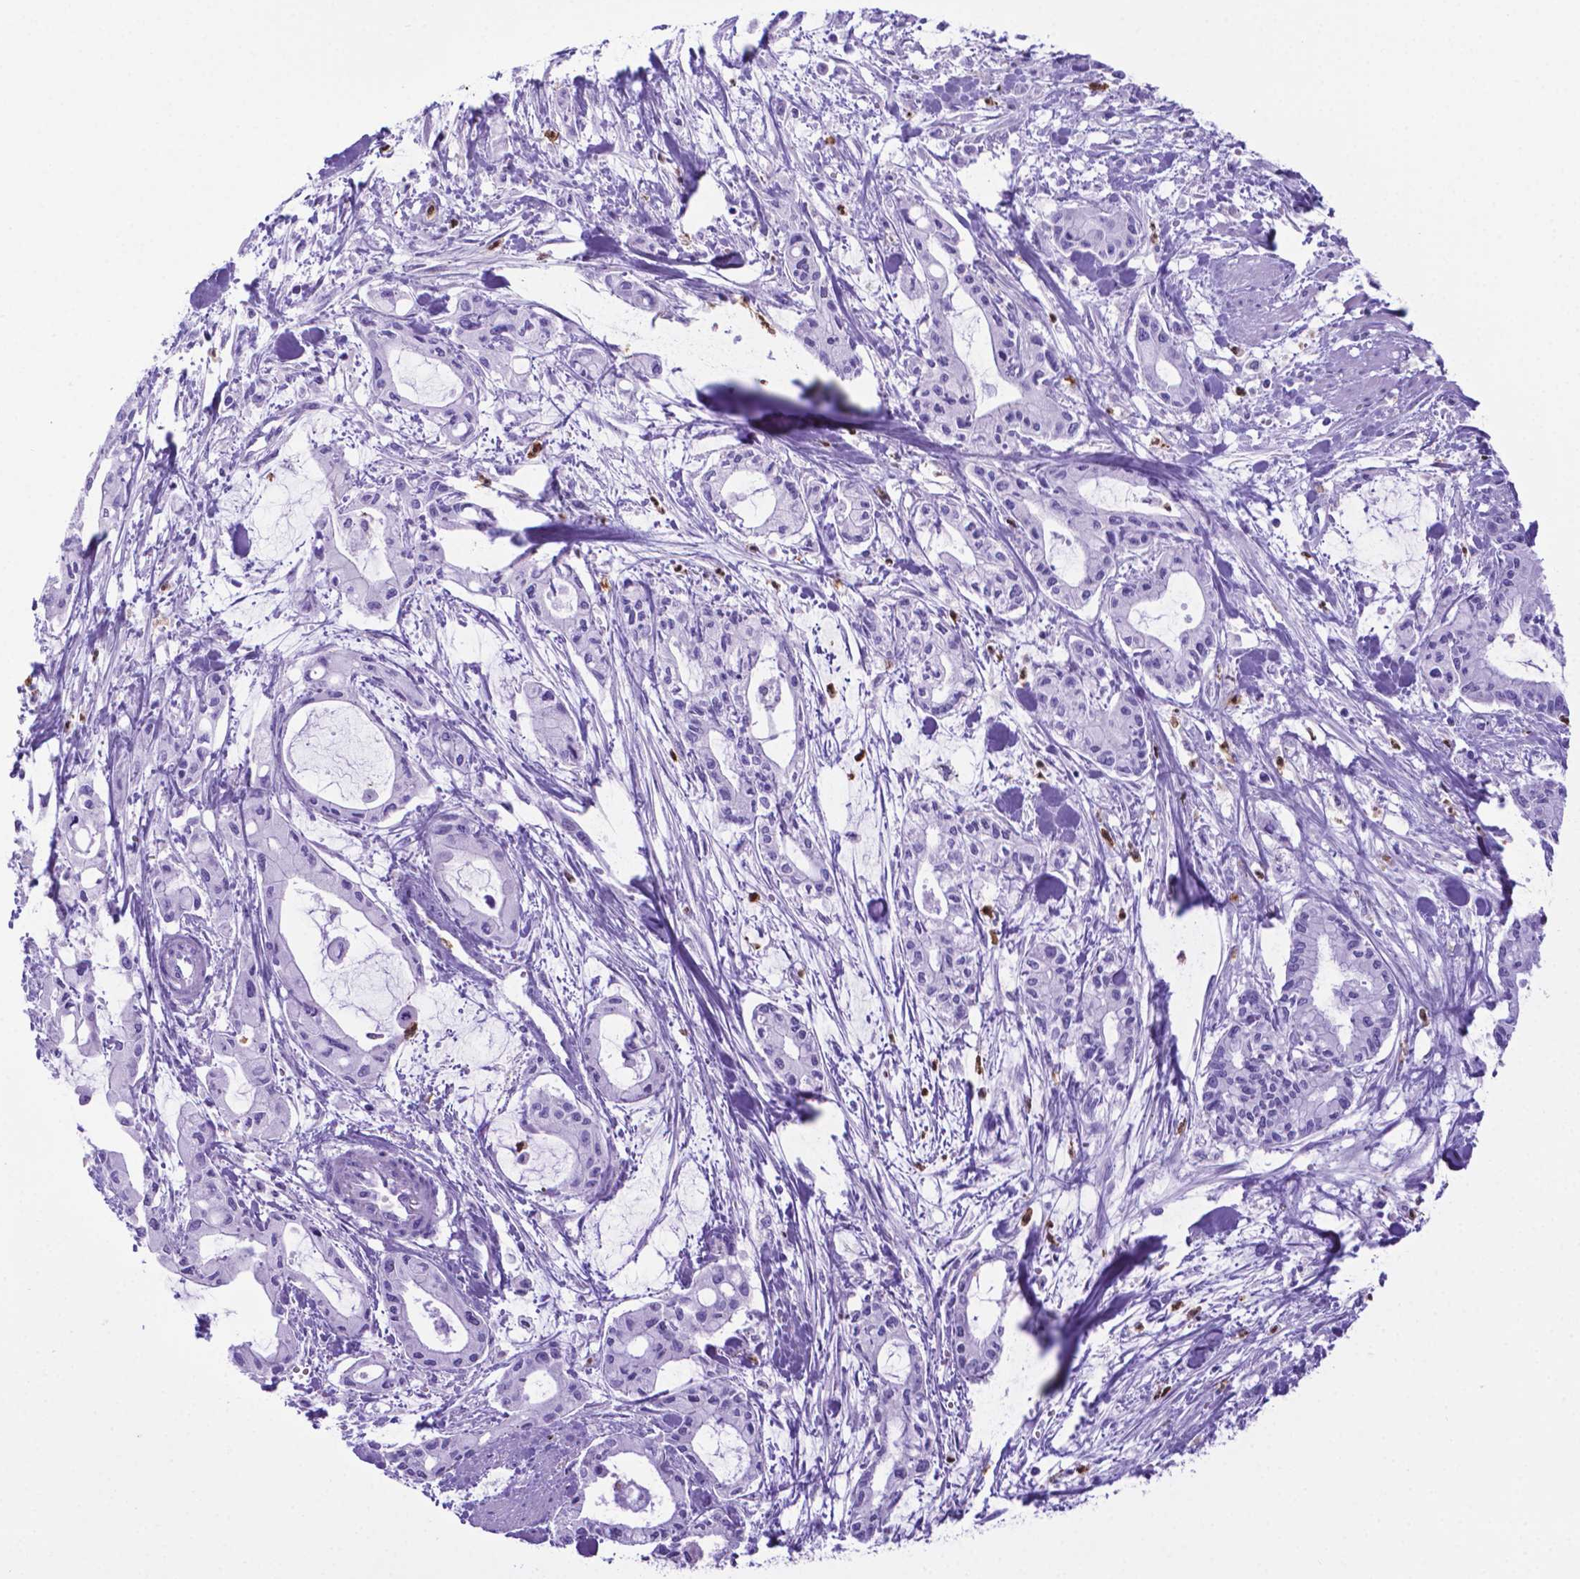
{"staining": {"intensity": "negative", "quantity": "none", "location": "none"}, "tissue": "pancreatic cancer", "cell_type": "Tumor cells", "image_type": "cancer", "snomed": [{"axis": "morphology", "description": "Adenocarcinoma, NOS"}, {"axis": "topography", "description": "Pancreas"}], "caption": "High magnification brightfield microscopy of pancreatic adenocarcinoma stained with DAB (brown) and counterstained with hematoxylin (blue): tumor cells show no significant expression. Nuclei are stained in blue.", "gene": "LZTR1", "patient": {"sex": "male", "age": 48}}